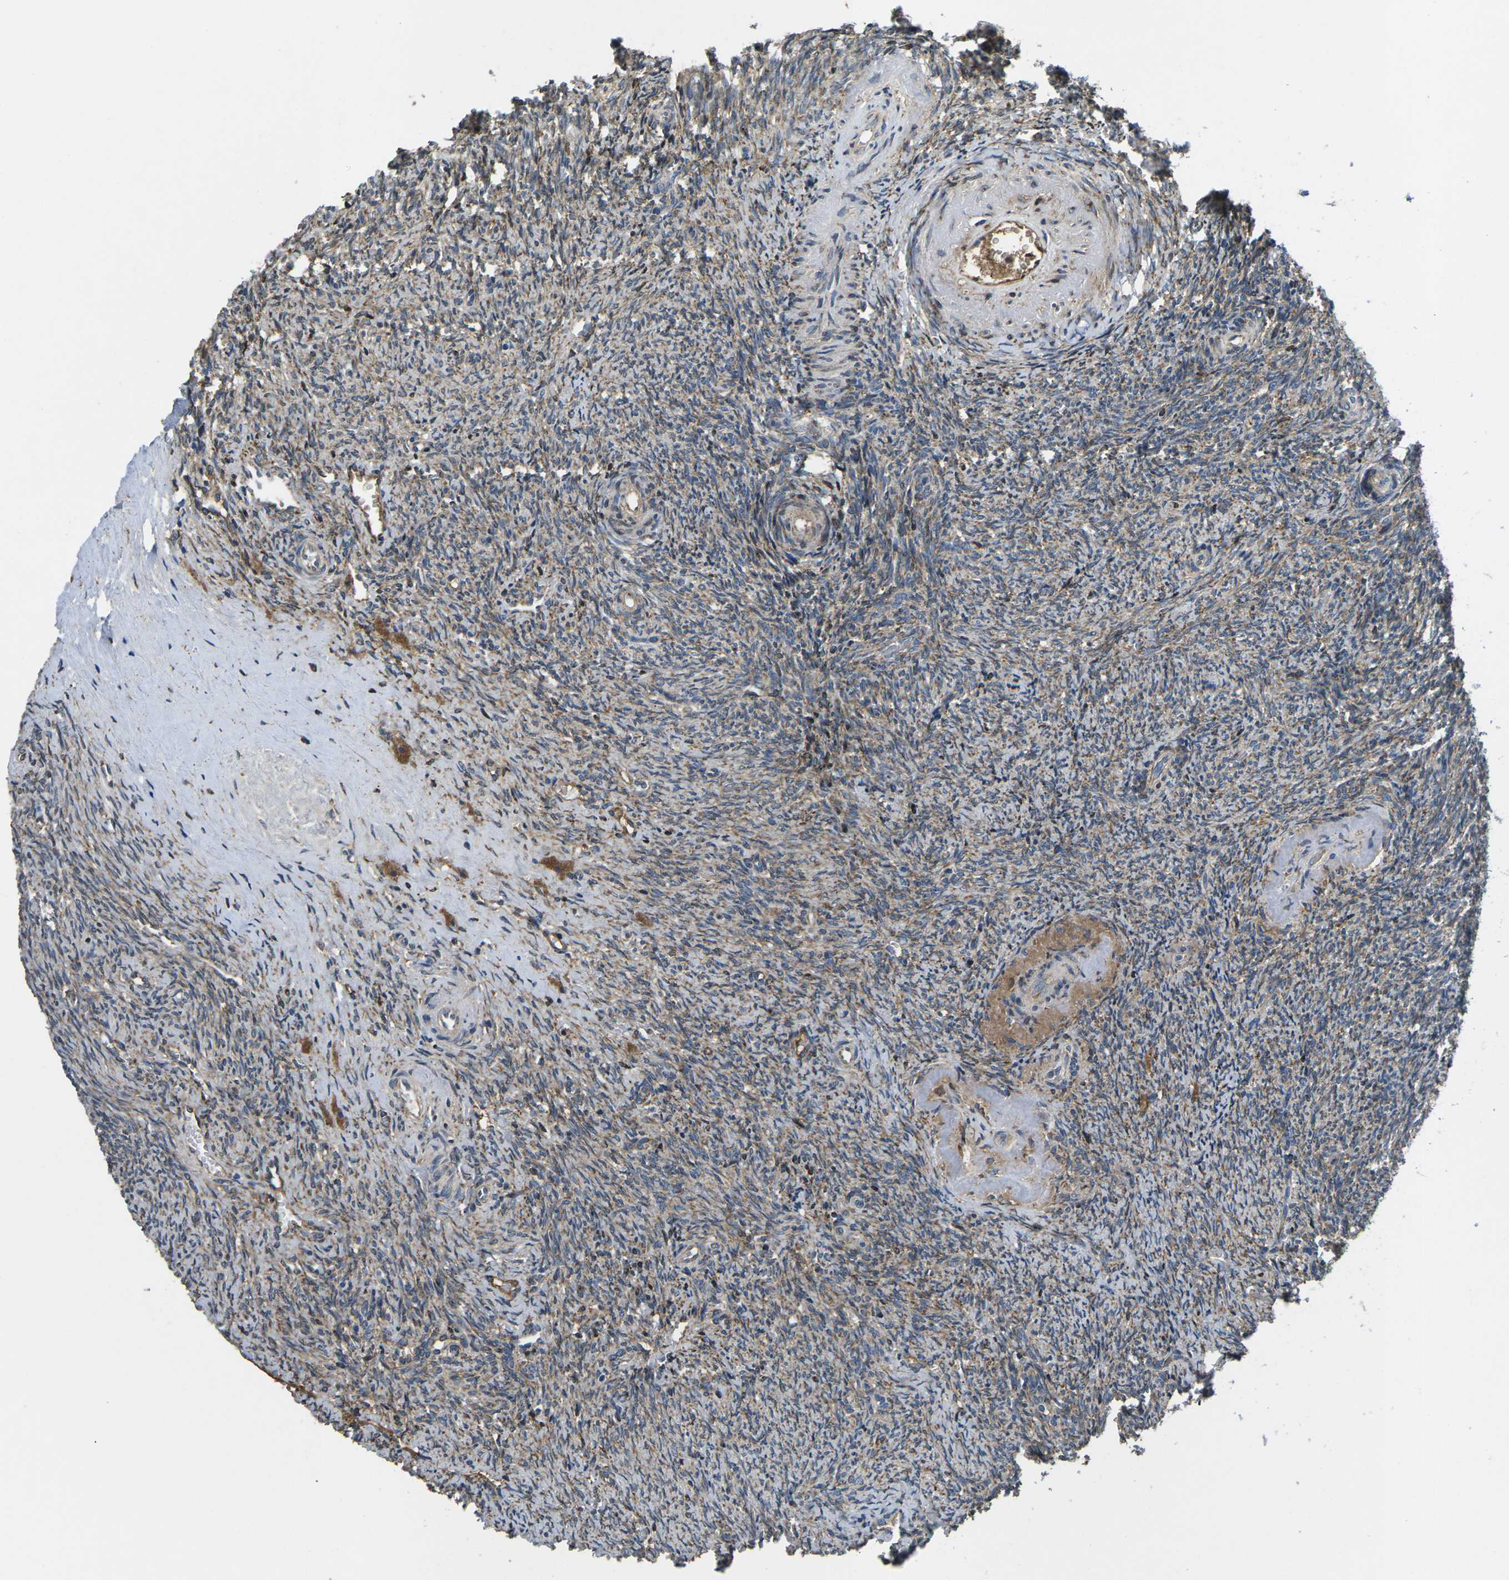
{"staining": {"intensity": "moderate", "quantity": ">75%", "location": "cytoplasmic/membranous"}, "tissue": "ovary", "cell_type": "Ovarian stroma cells", "image_type": "normal", "snomed": [{"axis": "morphology", "description": "Normal tissue, NOS"}, {"axis": "topography", "description": "Ovary"}], "caption": "Immunohistochemistry (IHC) photomicrograph of benign ovary: human ovary stained using IHC demonstrates medium levels of moderate protein expression localized specifically in the cytoplasmic/membranous of ovarian stroma cells, appearing as a cytoplasmic/membranous brown color.", "gene": "PDZD8", "patient": {"sex": "female", "age": 41}}